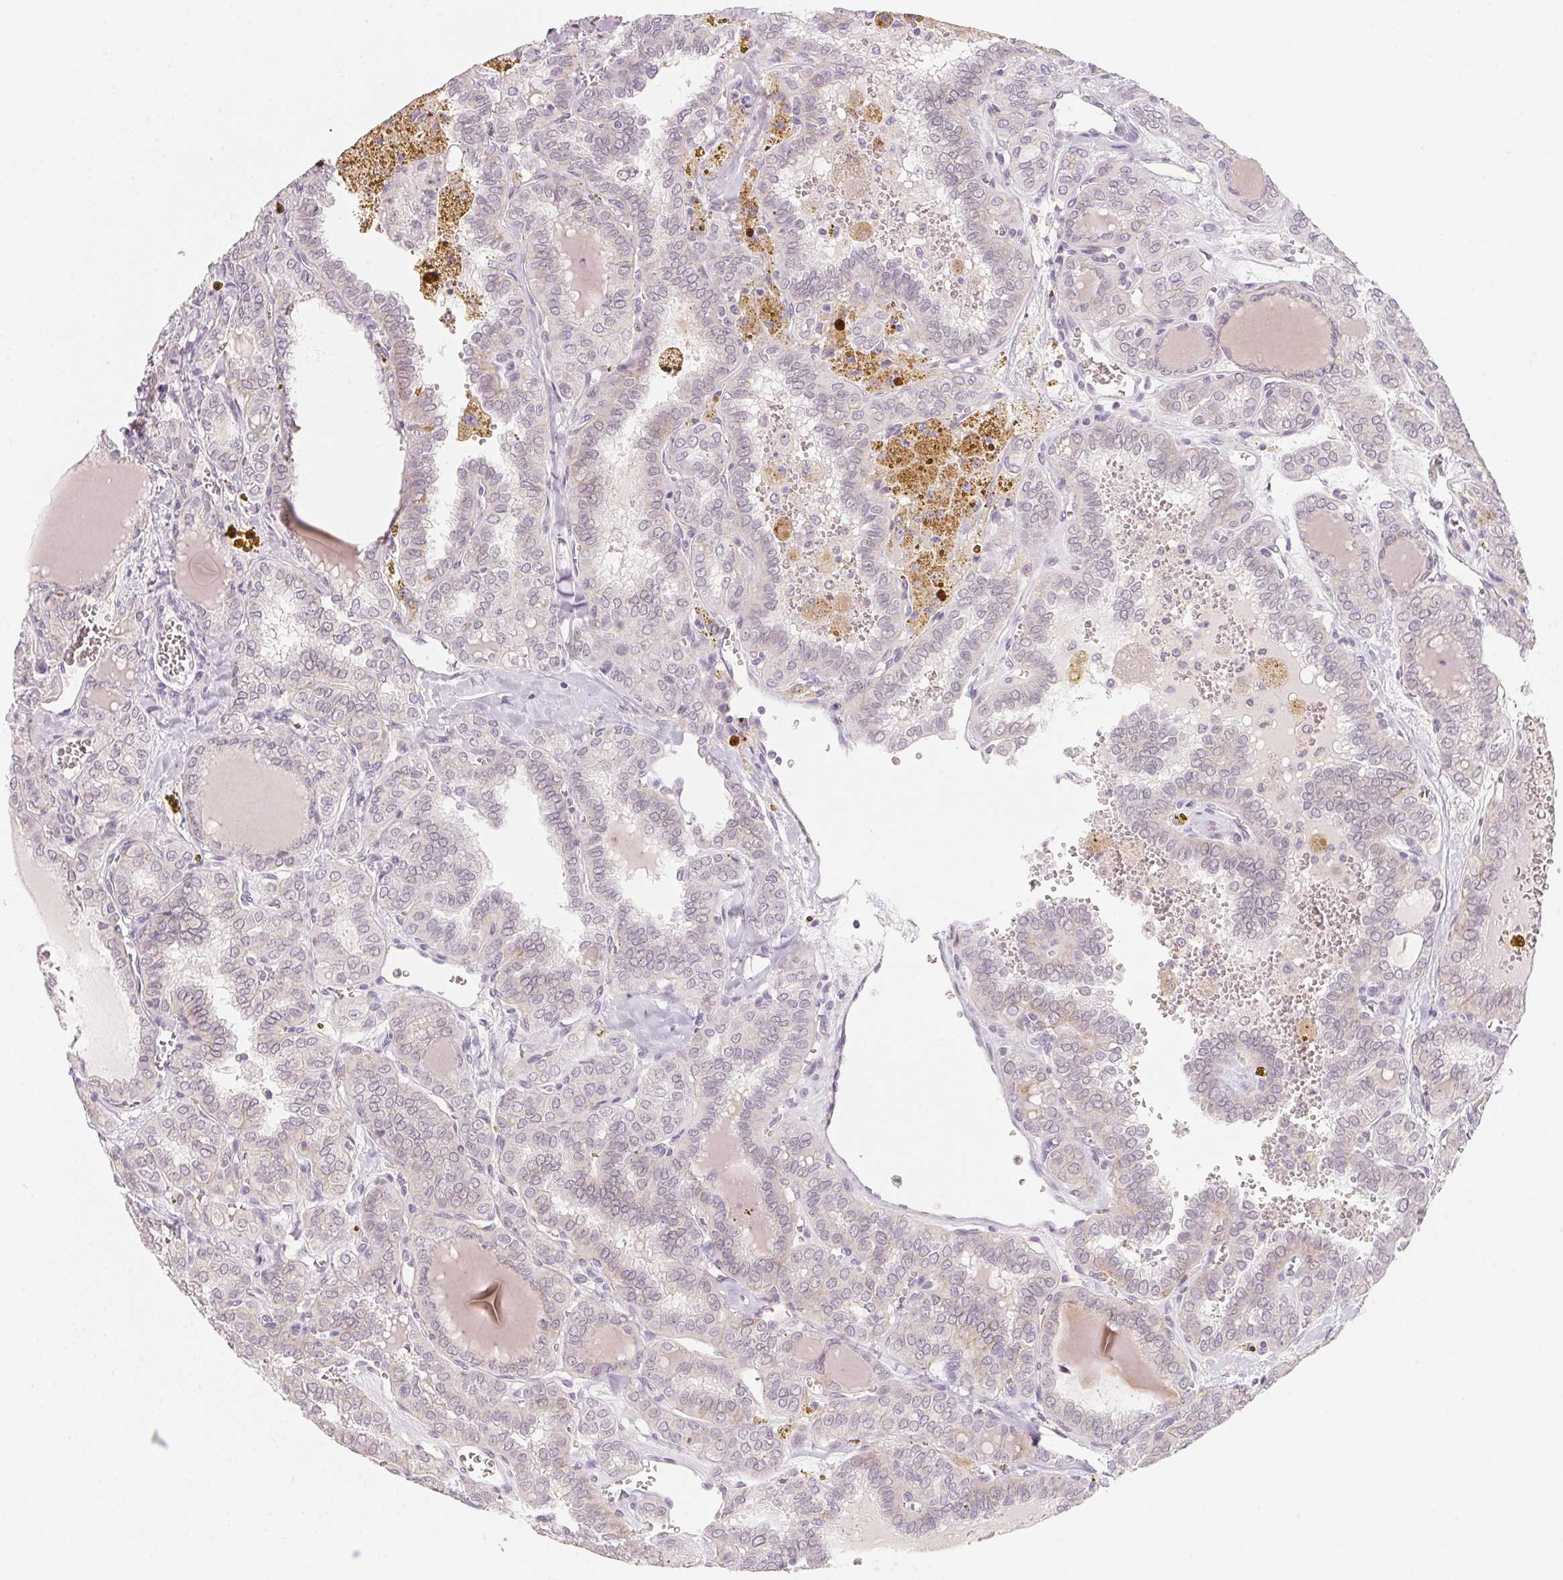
{"staining": {"intensity": "negative", "quantity": "none", "location": "none"}, "tissue": "thyroid cancer", "cell_type": "Tumor cells", "image_type": "cancer", "snomed": [{"axis": "morphology", "description": "Papillary adenocarcinoma, NOS"}, {"axis": "topography", "description": "Thyroid gland"}], "caption": "The immunohistochemistry histopathology image has no significant positivity in tumor cells of thyroid papillary adenocarcinoma tissue.", "gene": "ANKRD31", "patient": {"sex": "female", "age": 41}}